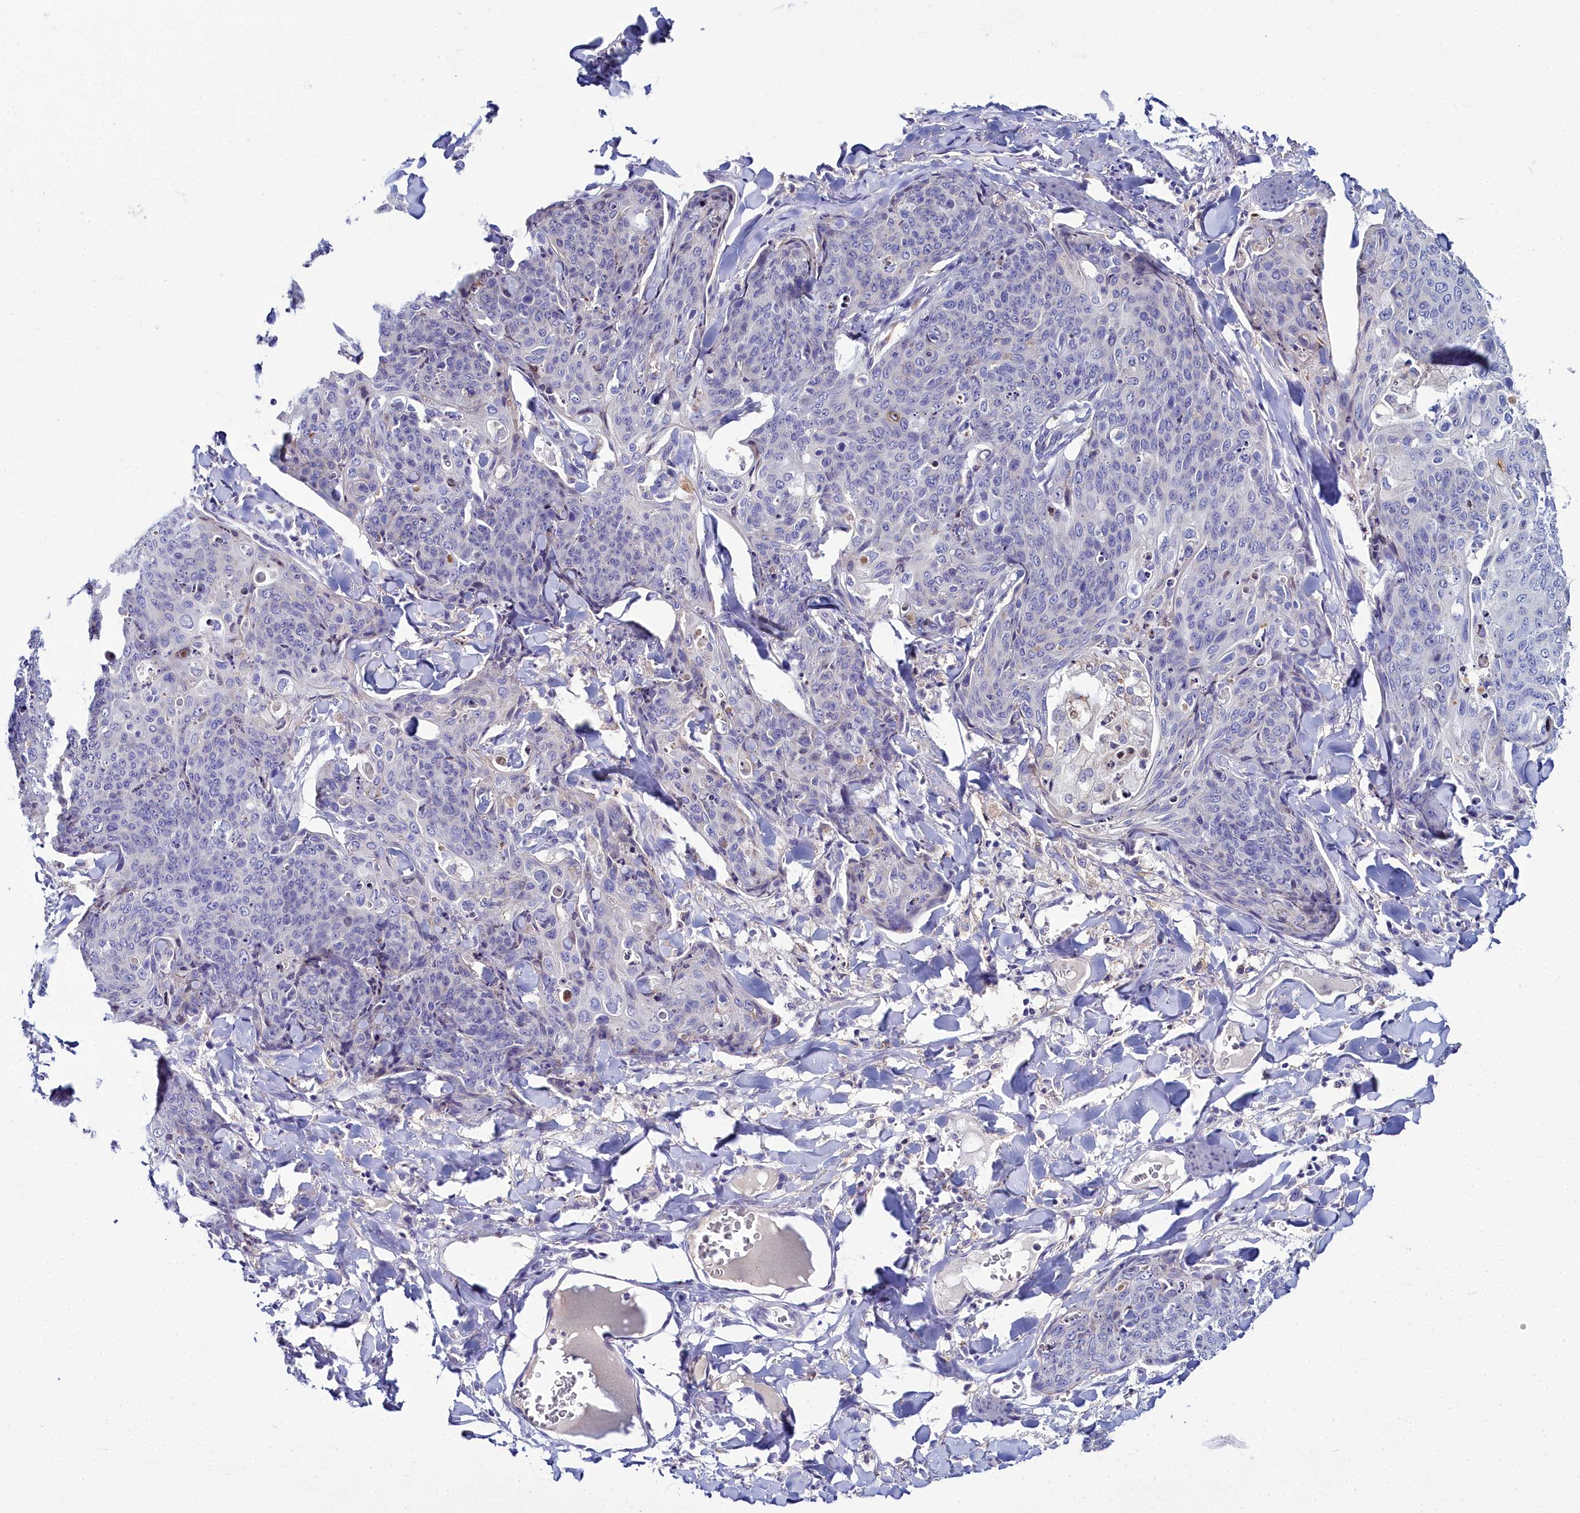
{"staining": {"intensity": "negative", "quantity": "none", "location": "none"}, "tissue": "skin cancer", "cell_type": "Tumor cells", "image_type": "cancer", "snomed": [{"axis": "morphology", "description": "Squamous cell carcinoma, NOS"}, {"axis": "topography", "description": "Skin"}, {"axis": "topography", "description": "Vulva"}], "caption": "Protein analysis of skin cancer (squamous cell carcinoma) reveals no significant staining in tumor cells. (Brightfield microscopy of DAB immunohistochemistry at high magnification).", "gene": "ELAPOR2", "patient": {"sex": "female", "age": 85}}